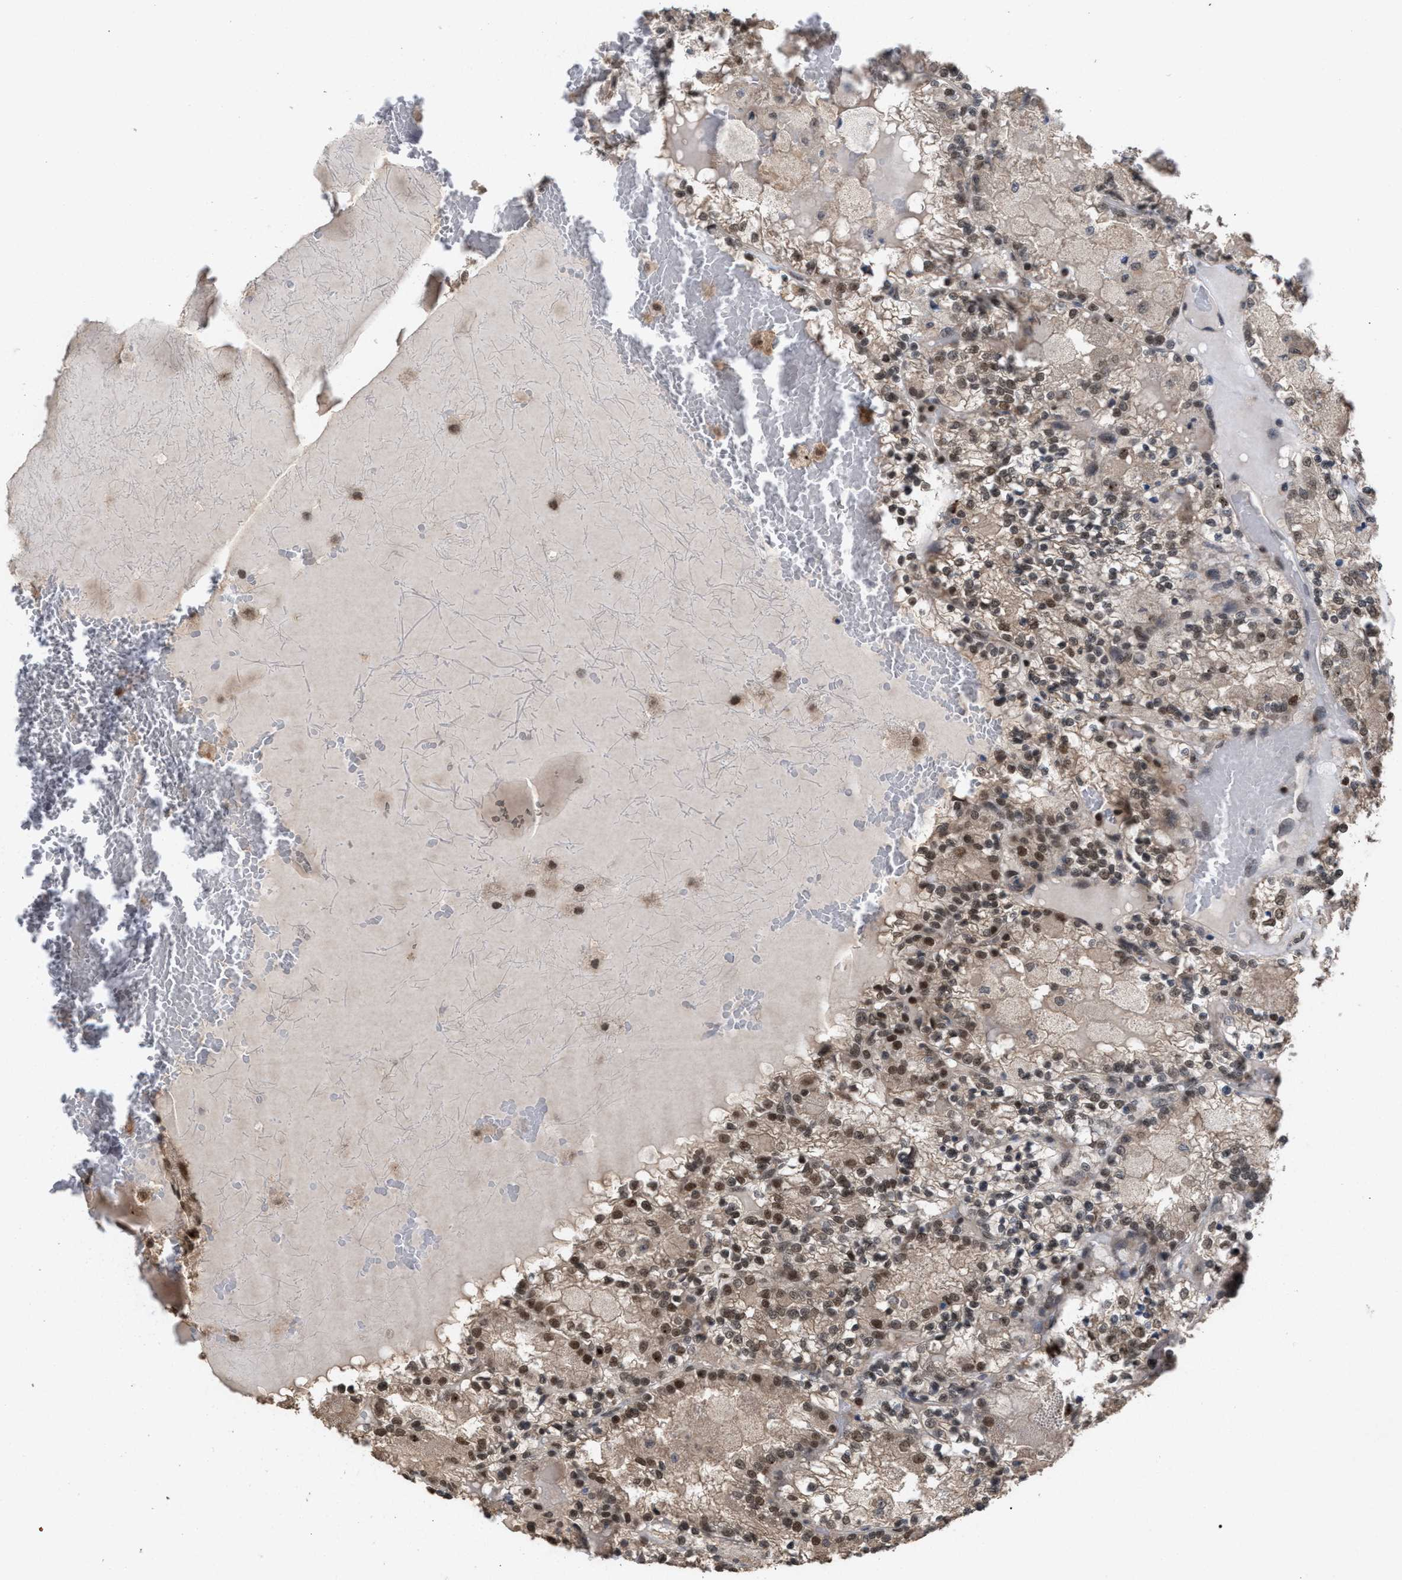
{"staining": {"intensity": "moderate", "quantity": ">75%", "location": "nuclear"}, "tissue": "renal cancer", "cell_type": "Tumor cells", "image_type": "cancer", "snomed": [{"axis": "morphology", "description": "Adenocarcinoma, NOS"}, {"axis": "topography", "description": "Kidney"}], "caption": "Immunohistochemistry (IHC) (DAB (3,3'-diaminobenzidine)) staining of renal cancer shows moderate nuclear protein positivity in about >75% of tumor cells. (Brightfield microscopy of DAB IHC at high magnification).", "gene": "C9orf78", "patient": {"sex": "female", "age": 56}}